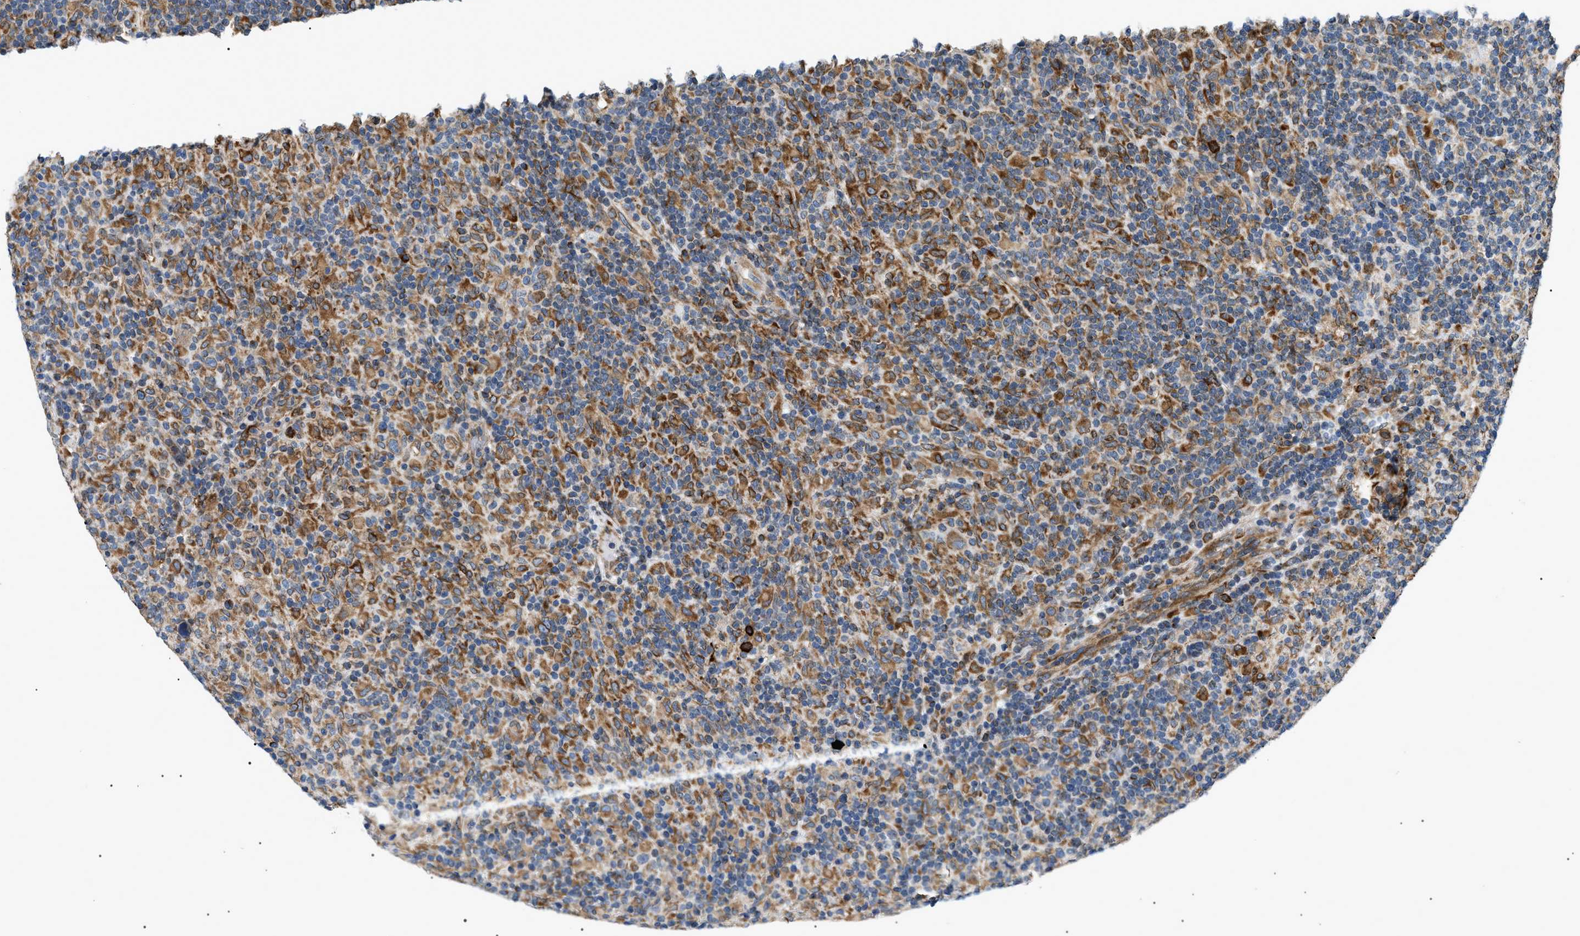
{"staining": {"intensity": "moderate", "quantity": "25%-75%", "location": "cytoplasmic/membranous"}, "tissue": "lymphoma", "cell_type": "Tumor cells", "image_type": "cancer", "snomed": [{"axis": "morphology", "description": "Hodgkin's disease, NOS"}, {"axis": "topography", "description": "Lymph node"}], "caption": "This image exhibits Hodgkin's disease stained with immunohistochemistry (IHC) to label a protein in brown. The cytoplasmic/membranous of tumor cells show moderate positivity for the protein. Nuclei are counter-stained blue.", "gene": "DERL1", "patient": {"sex": "male", "age": 70}}